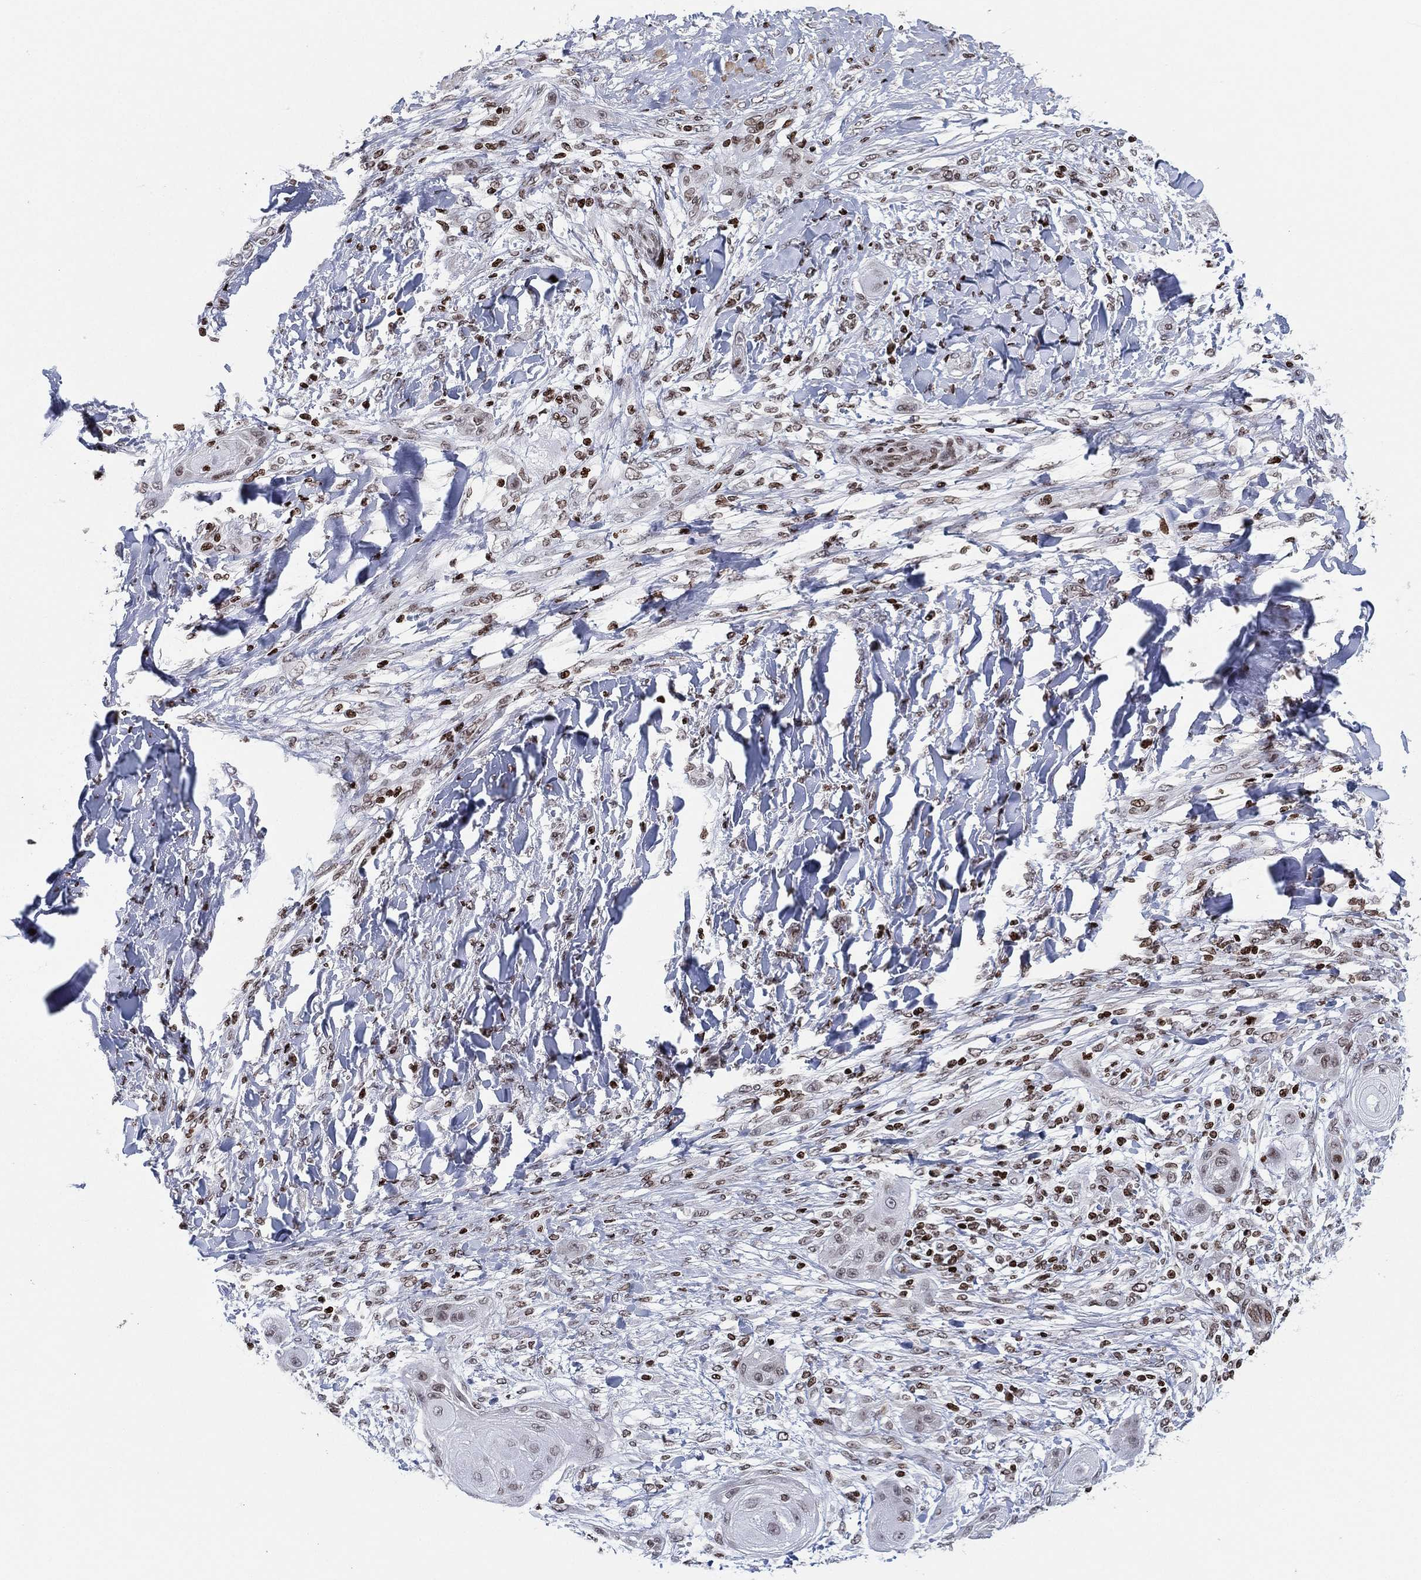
{"staining": {"intensity": "negative", "quantity": "none", "location": "none"}, "tissue": "skin cancer", "cell_type": "Tumor cells", "image_type": "cancer", "snomed": [{"axis": "morphology", "description": "Squamous cell carcinoma, NOS"}, {"axis": "topography", "description": "Skin"}], "caption": "Tumor cells show no significant staining in skin cancer.", "gene": "MFSD14A", "patient": {"sex": "male", "age": 62}}